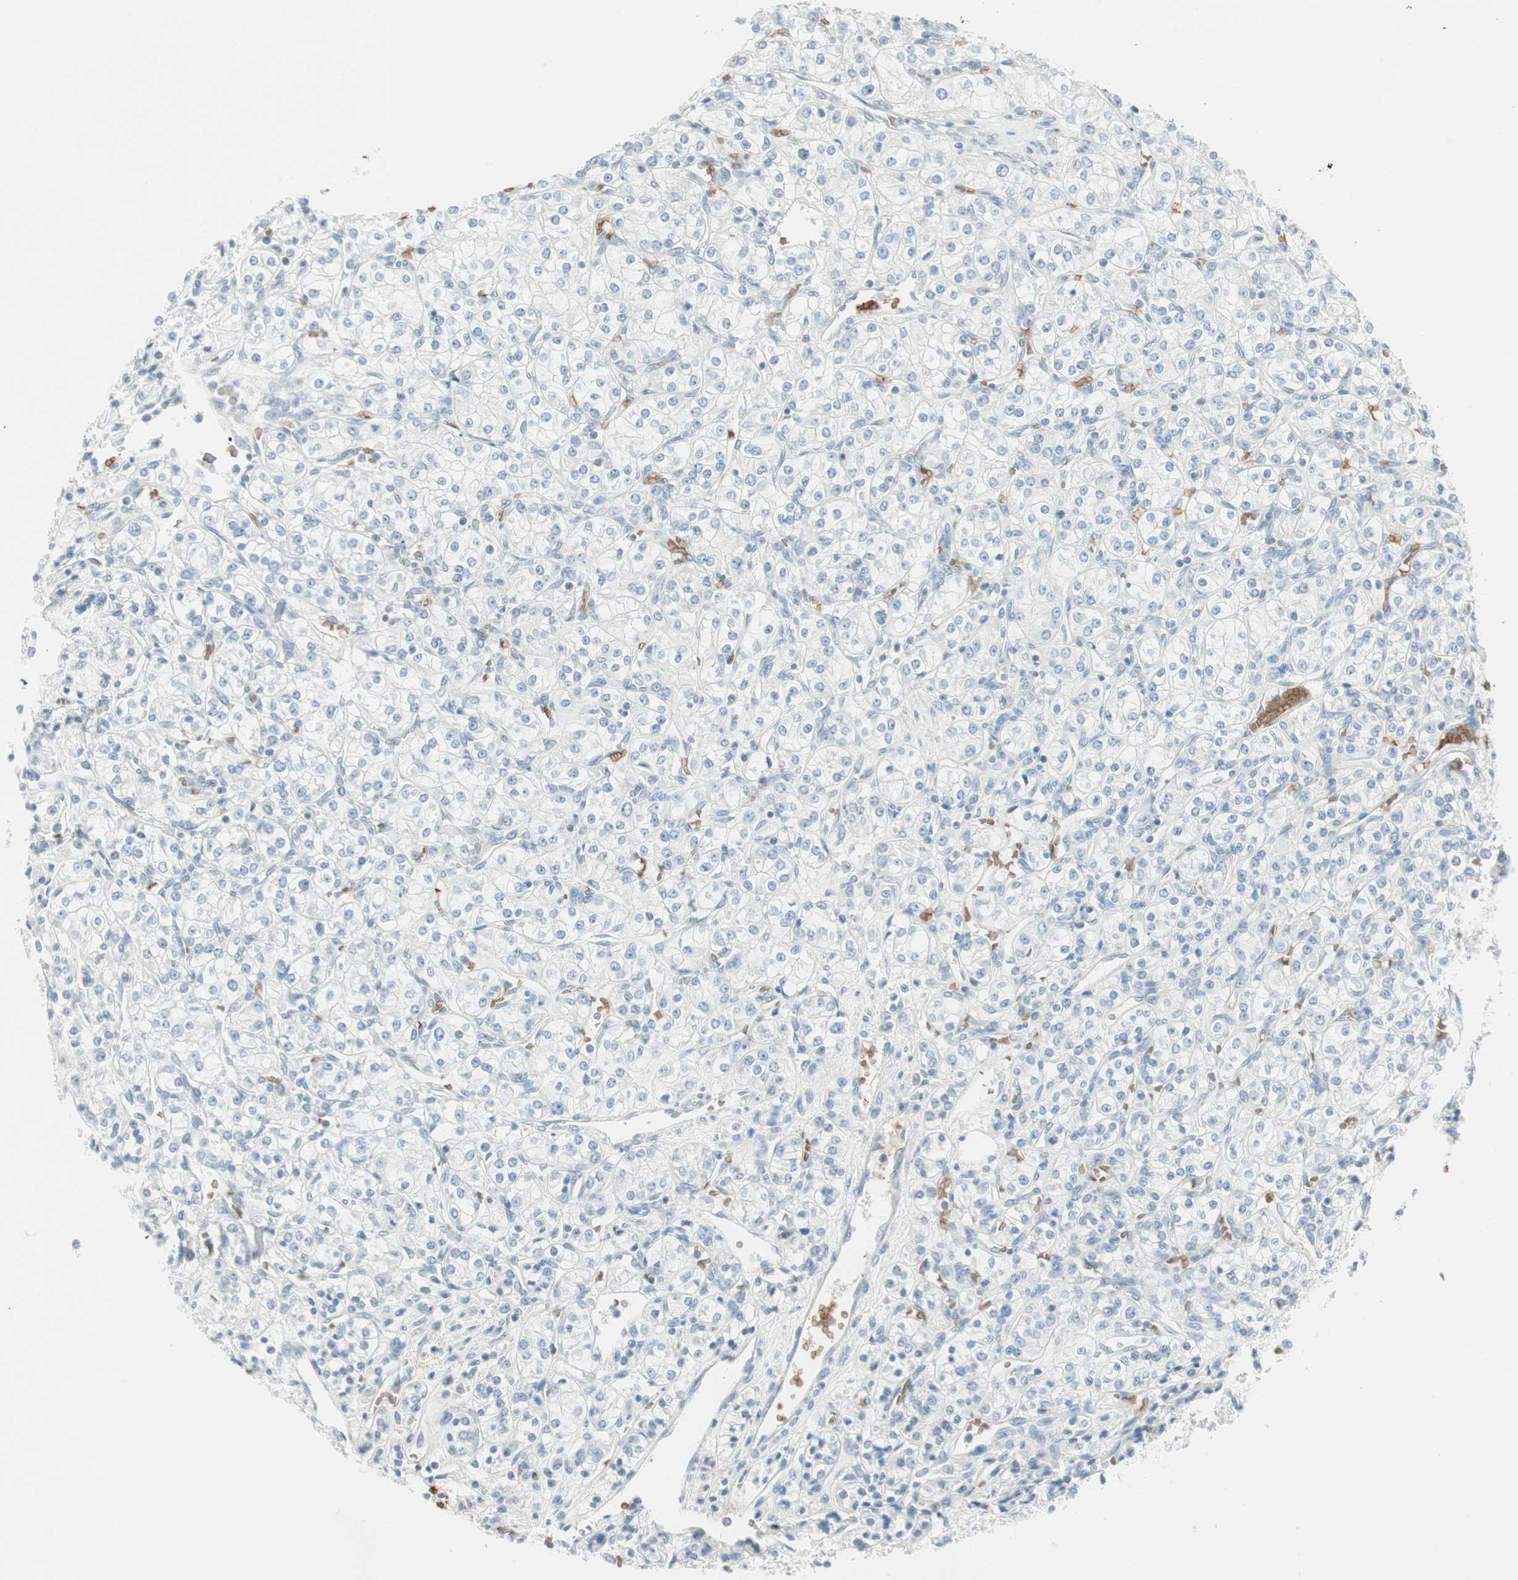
{"staining": {"intensity": "negative", "quantity": "none", "location": "none"}, "tissue": "renal cancer", "cell_type": "Tumor cells", "image_type": "cancer", "snomed": [{"axis": "morphology", "description": "Adenocarcinoma, NOS"}, {"axis": "topography", "description": "Kidney"}], "caption": "Tumor cells are negative for protein expression in human adenocarcinoma (renal).", "gene": "MAP4K1", "patient": {"sex": "male", "age": 77}}